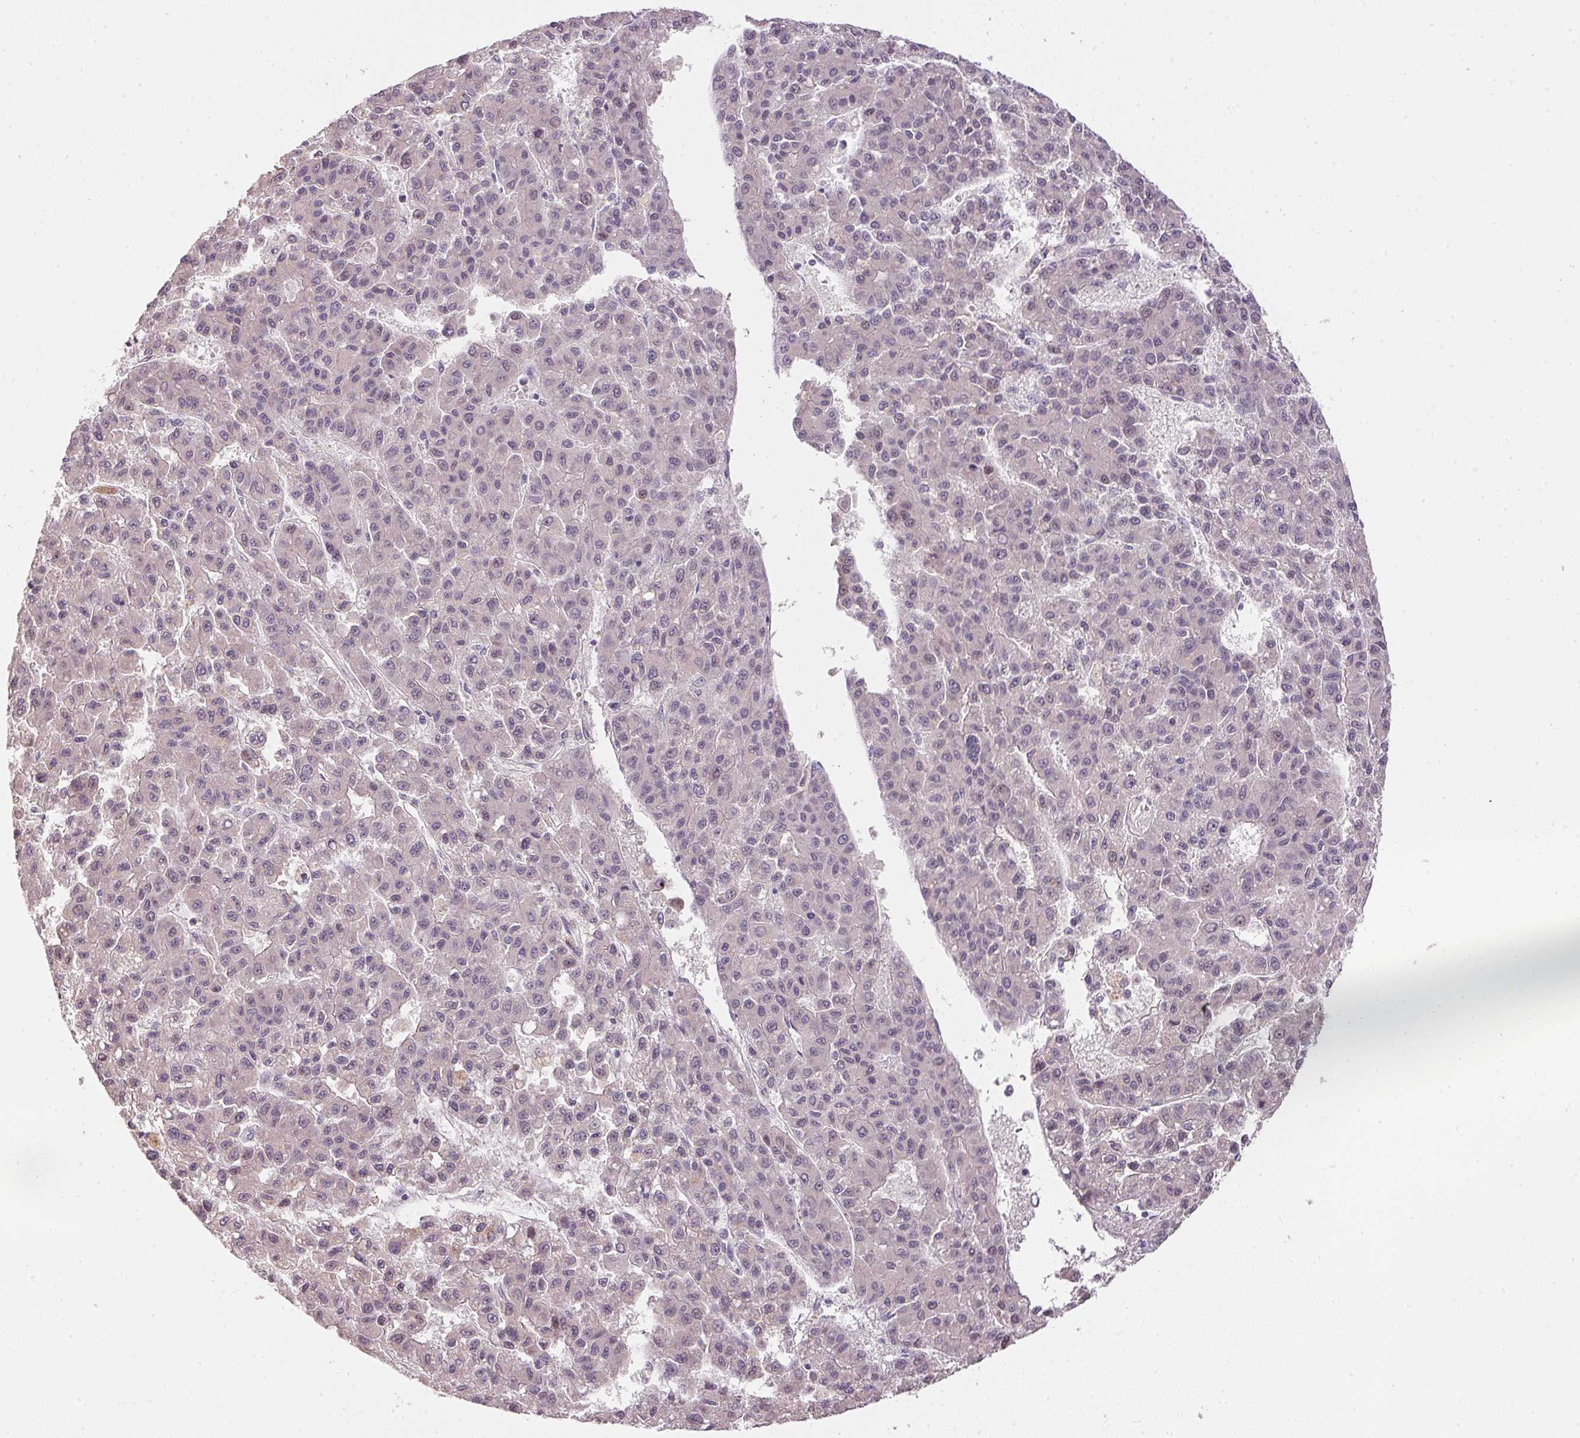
{"staining": {"intensity": "negative", "quantity": "none", "location": "none"}, "tissue": "liver cancer", "cell_type": "Tumor cells", "image_type": "cancer", "snomed": [{"axis": "morphology", "description": "Carcinoma, Hepatocellular, NOS"}, {"axis": "topography", "description": "Liver"}], "caption": "The histopathology image displays no significant staining in tumor cells of hepatocellular carcinoma (liver).", "gene": "TTC23L", "patient": {"sex": "male", "age": 70}}